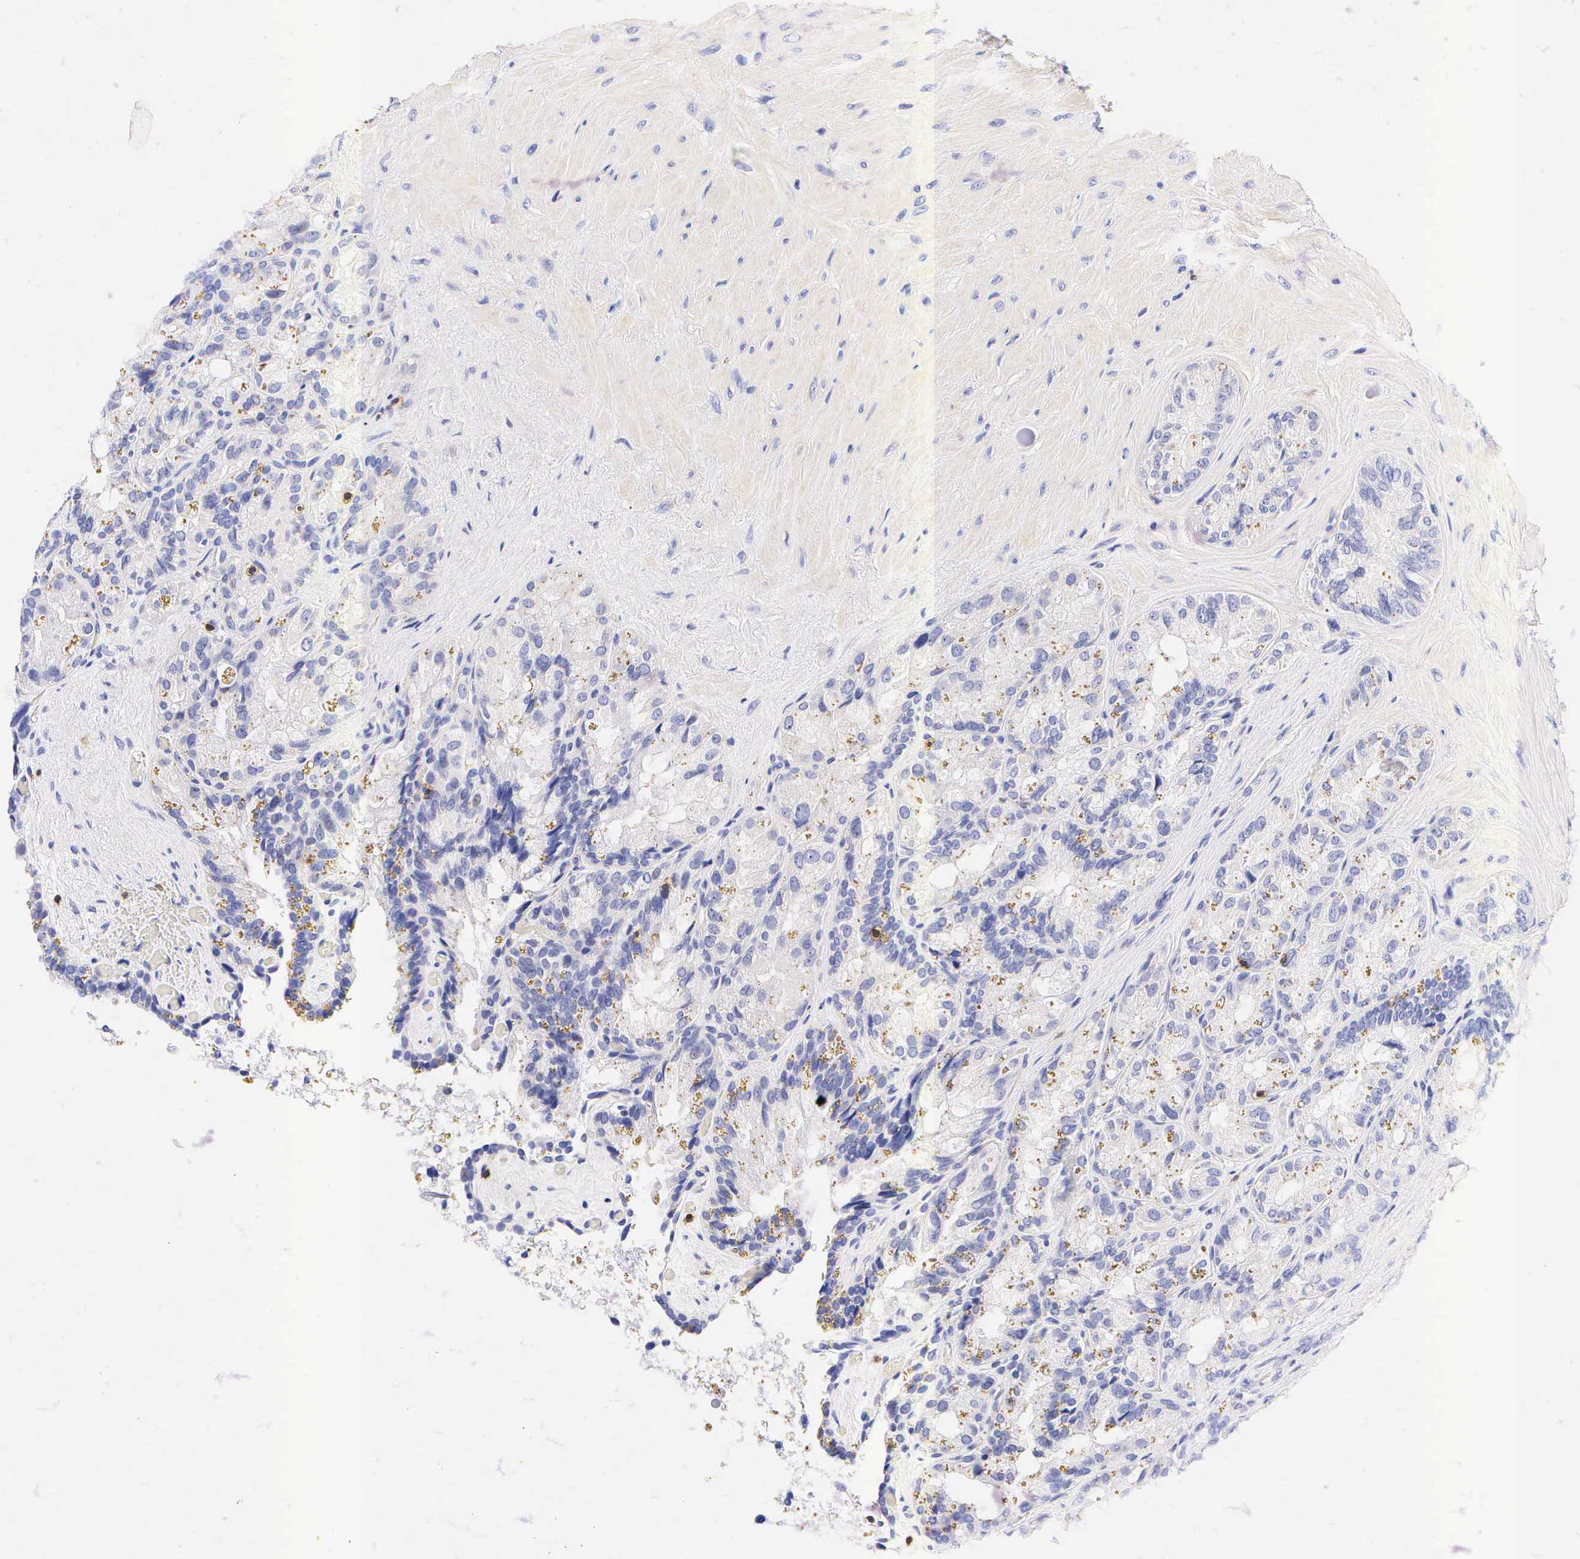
{"staining": {"intensity": "negative", "quantity": "none", "location": "none"}, "tissue": "seminal vesicle", "cell_type": "Glandular cells", "image_type": "normal", "snomed": [{"axis": "morphology", "description": "Normal tissue, NOS"}, {"axis": "topography", "description": "Seminal veicle"}], "caption": "The image displays no significant staining in glandular cells of seminal vesicle. The staining is performed using DAB (3,3'-diaminobenzidine) brown chromogen with nuclei counter-stained in using hematoxylin.", "gene": "CD3E", "patient": {"sex": "male", "age": 69}}